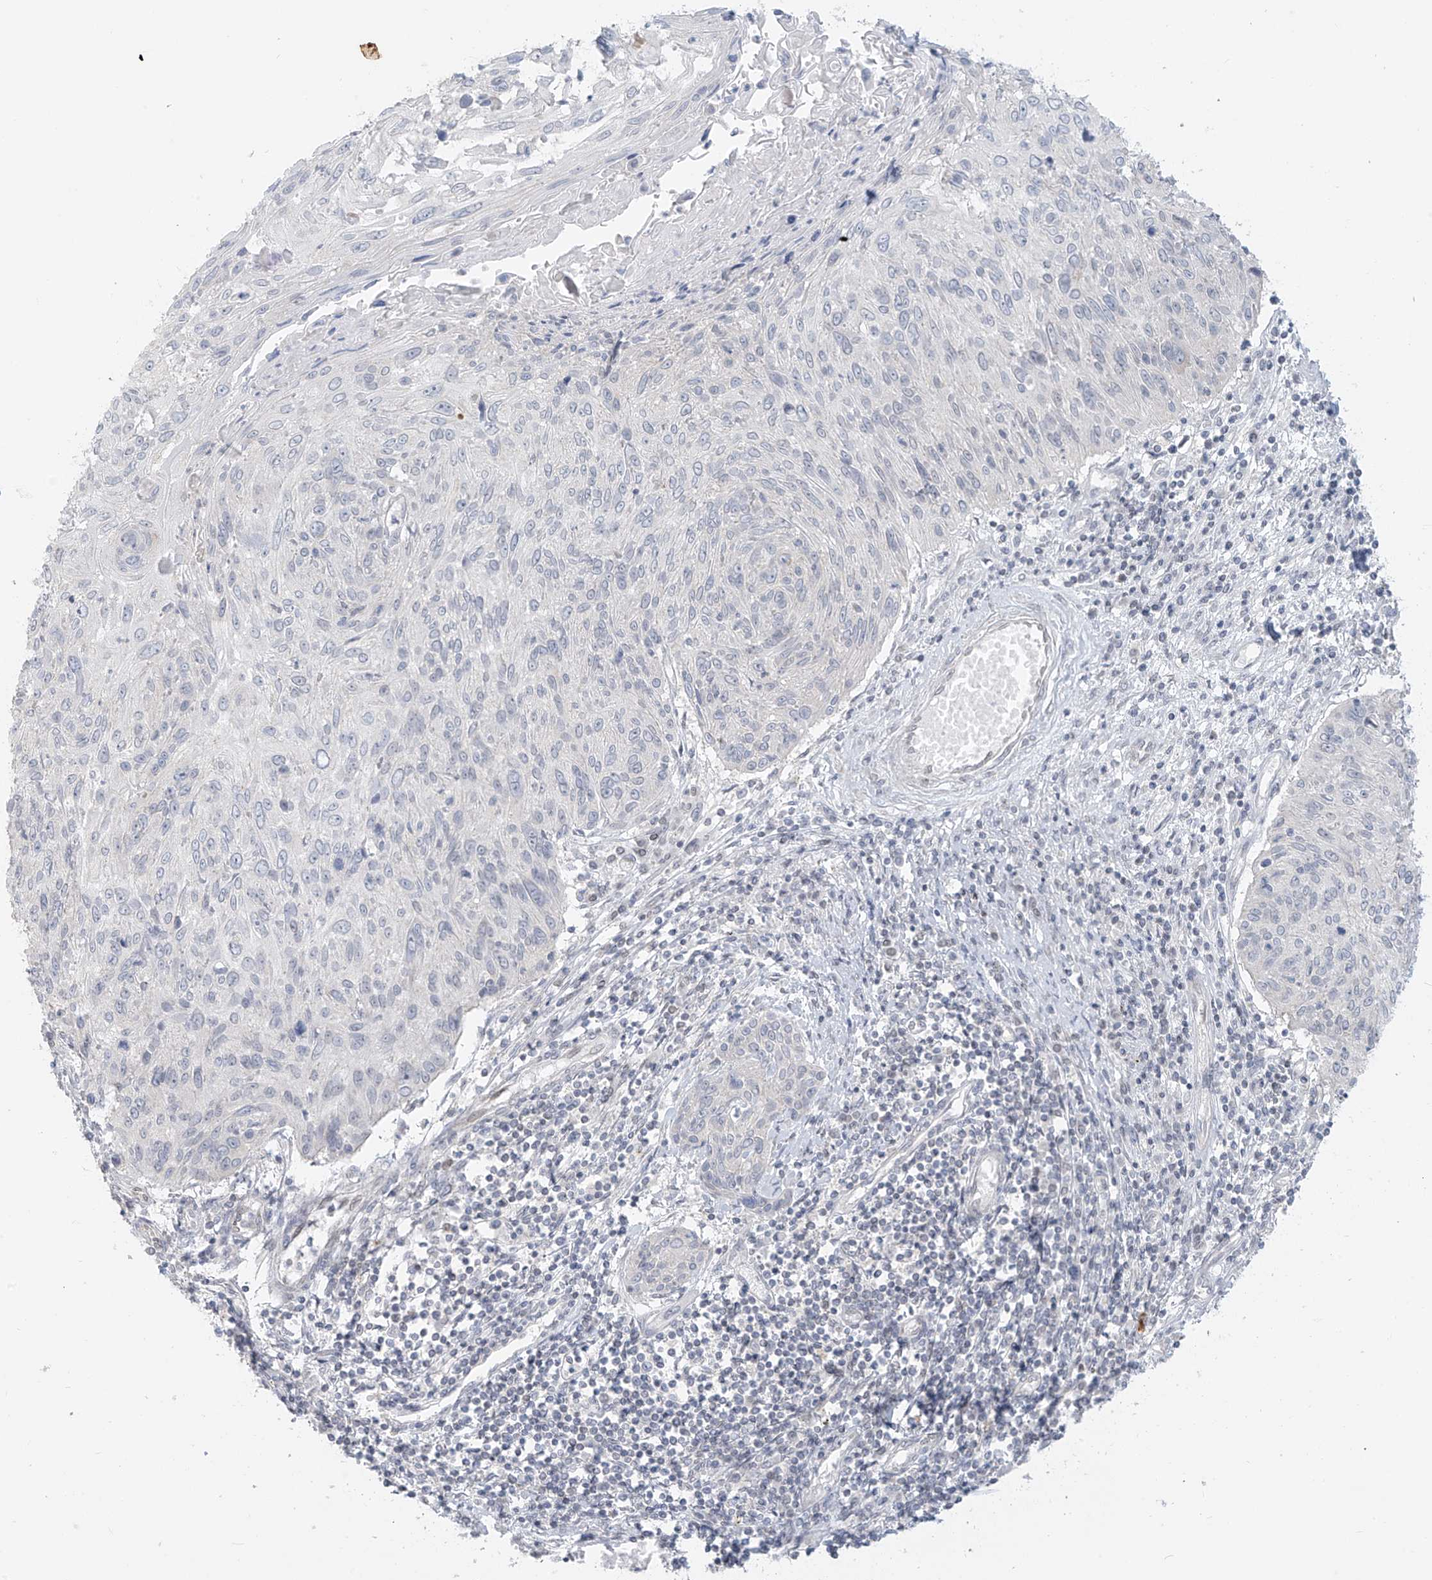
{"staining": {"intensity": "negative", "quantity": "none", "location": "none"}, "tissue": "cervical cancer", "cell_type": "Tumor cells", "image_type": "cancer", "snomed": [{"axis": "morphology", "description": "Squamous cell carcinoma, NOS"}, {"axis": "topography", "description": "Cervix"}], "caption": "Immunohistochemistry (IHC) photomicrograph of neoplastic tissue: human squamous cell carcinoma (cervical) stained with DAB (3,3'-diaminobenzidine) shows no significant protein positivity in tumor cells.", "gene": "OSBPL7", "patient": {"sex": "female", "age": 51}}